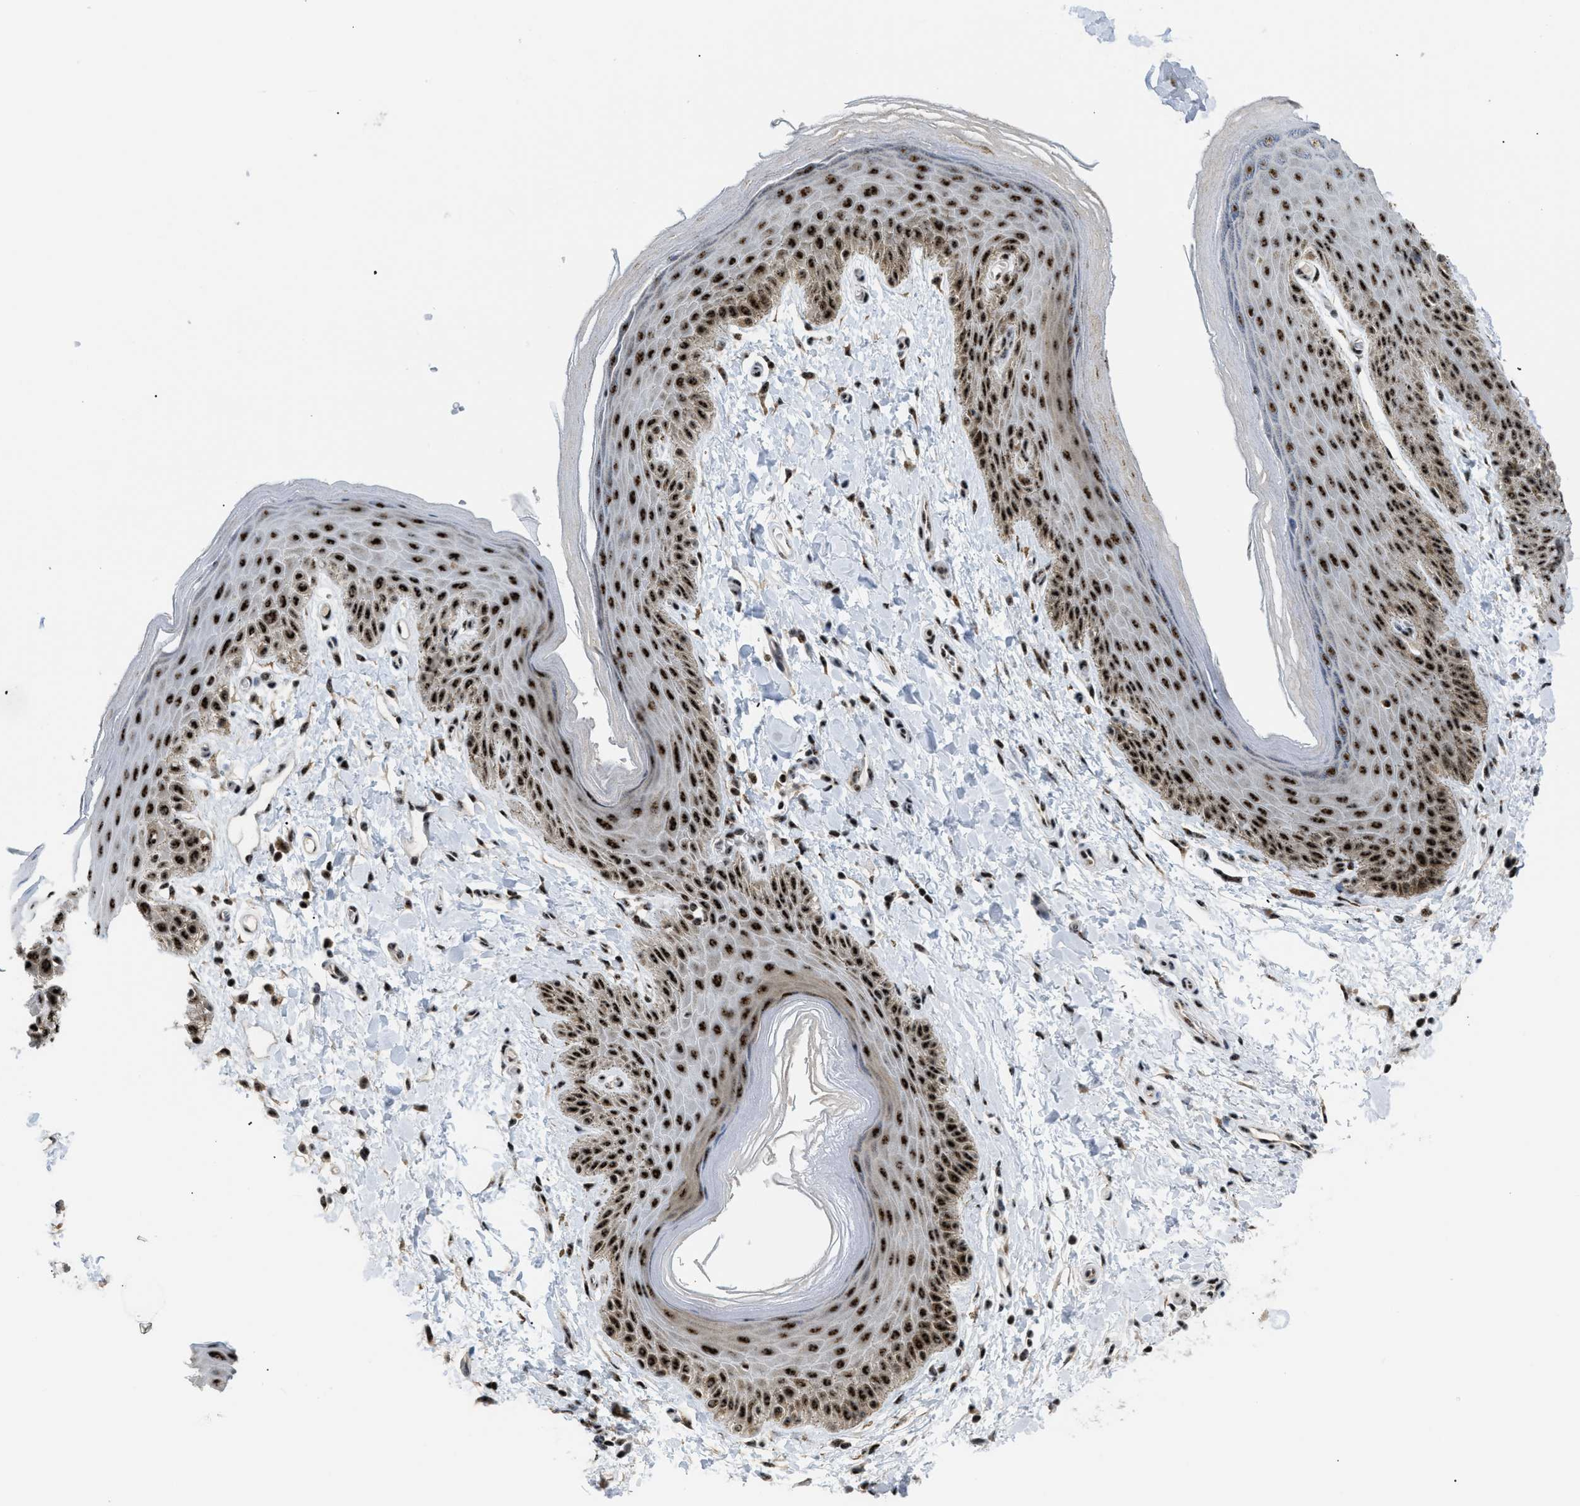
{"staining": {"intensity": "strong", "quantity": ">75%", "location": "nuclear"}, "tissue": "skin", "cell_type": "Epidermal cells", "image_type": "normal", "snomed": [{"axis": "morphology", "description": "Normal tissue, NOS"}, {"axis": "topography", "description": "Anal"}], "caption": "A histopathology image showing strong nuclear positivity in approximately >75% of epidermal cells in unremarkable skin, as visualized by brown immunohistochemical staining.", "gene": "CDR2", "patient": {"sex": "male", "age": 44}}